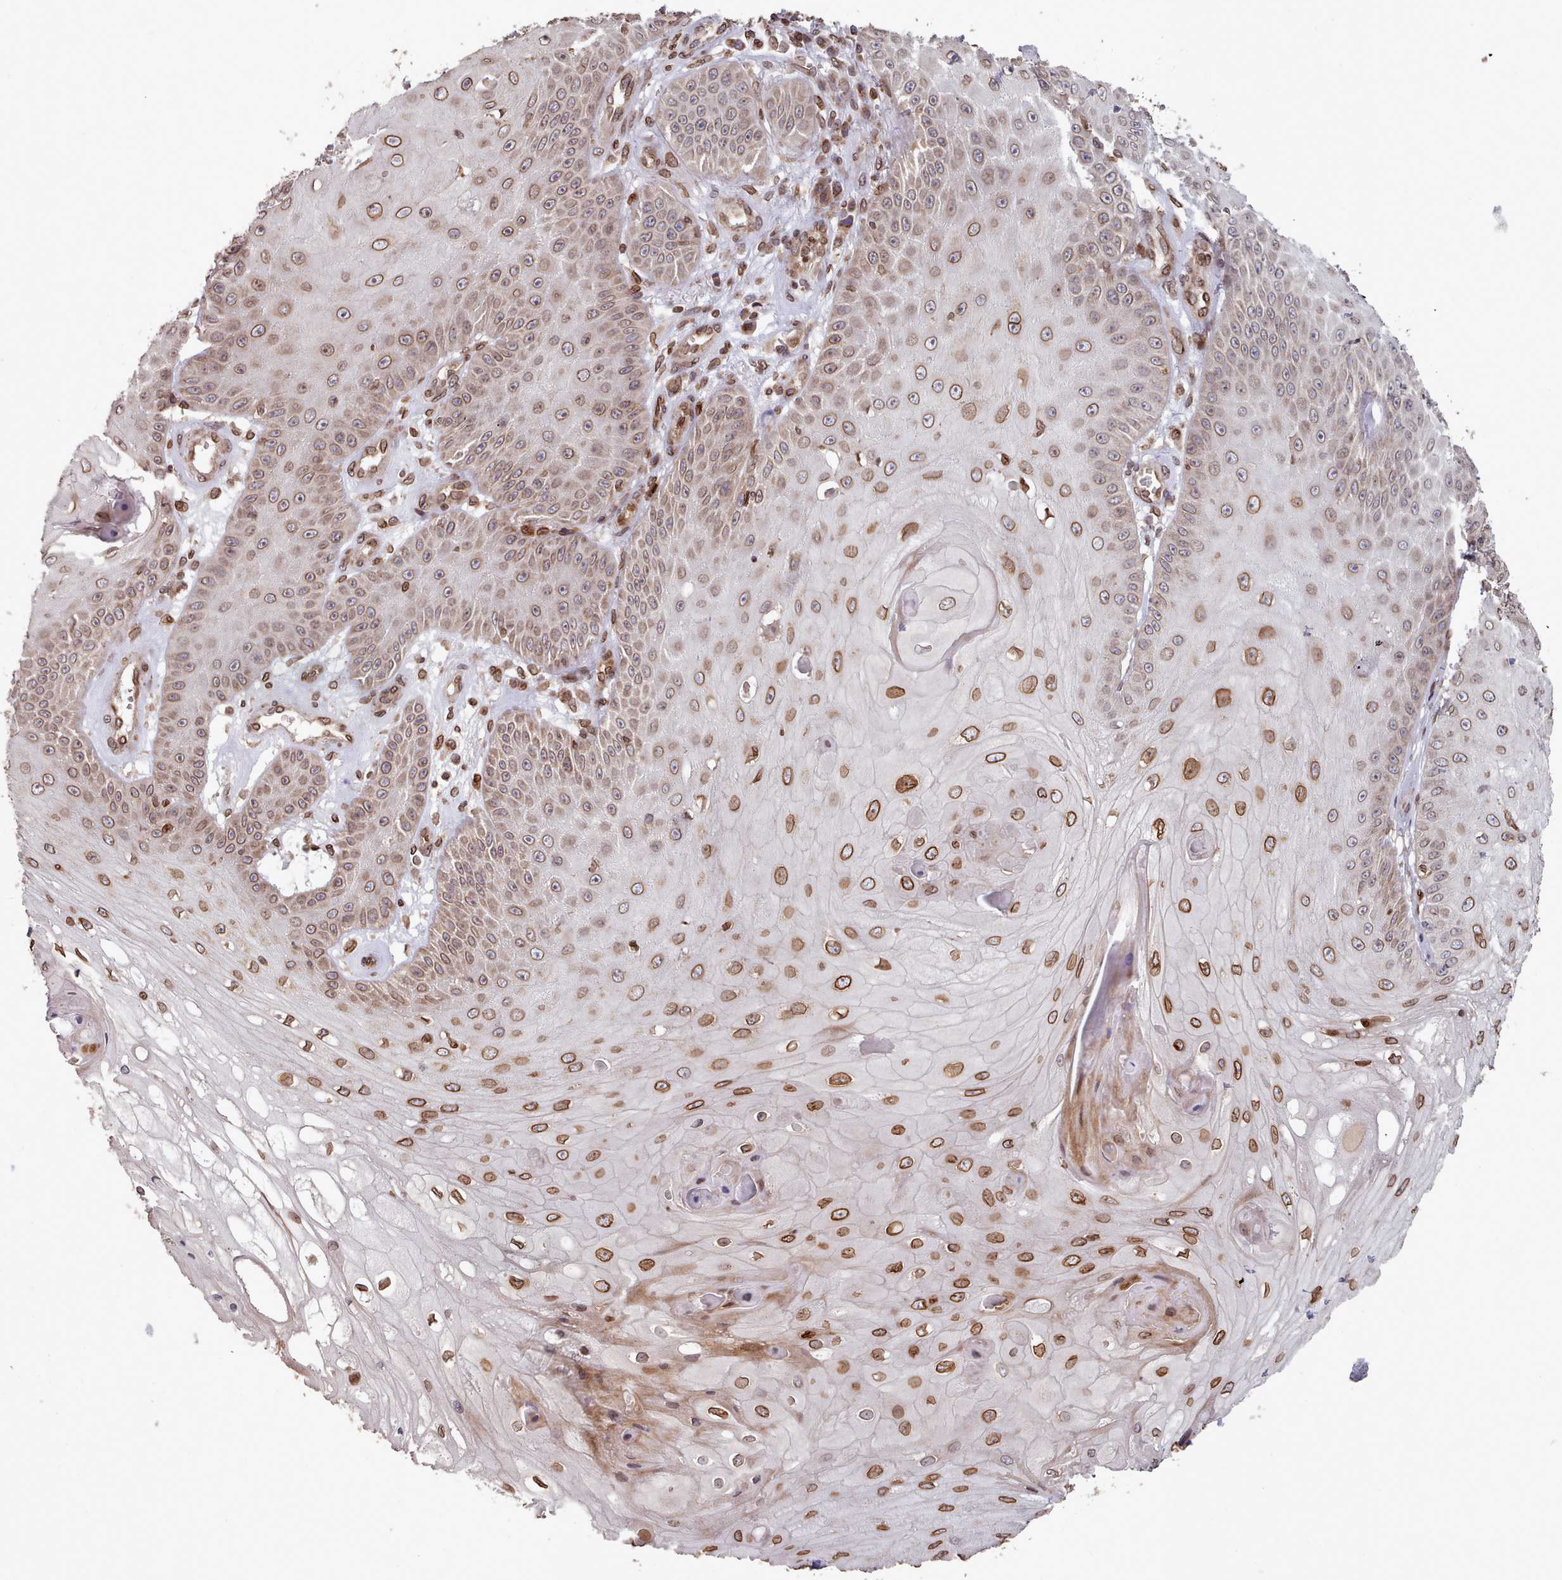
{"staining": {"intensity": "moderate", "quantity": ">75%", "location": "cytoplasmic/membranous,nuclear"}, "tissue": "skin cancer", "cell_type": "Tumor cells", "image_type": "cancer", "snomed": [{"axis": "morphology", "description": "Squamous cell carcinoma, NOS"}, {"axis": "topography", "description": "Skin"}], "caption": "Protein positivity by IHC shows moderate cytoplasmic/membranous and nuclear positivity in approximately >75% of tumor cells in skin cancer (squamous cell carcinoma).", "gene": "TOR1AIP1", "patient": {"sex": "male", "age": 70}}